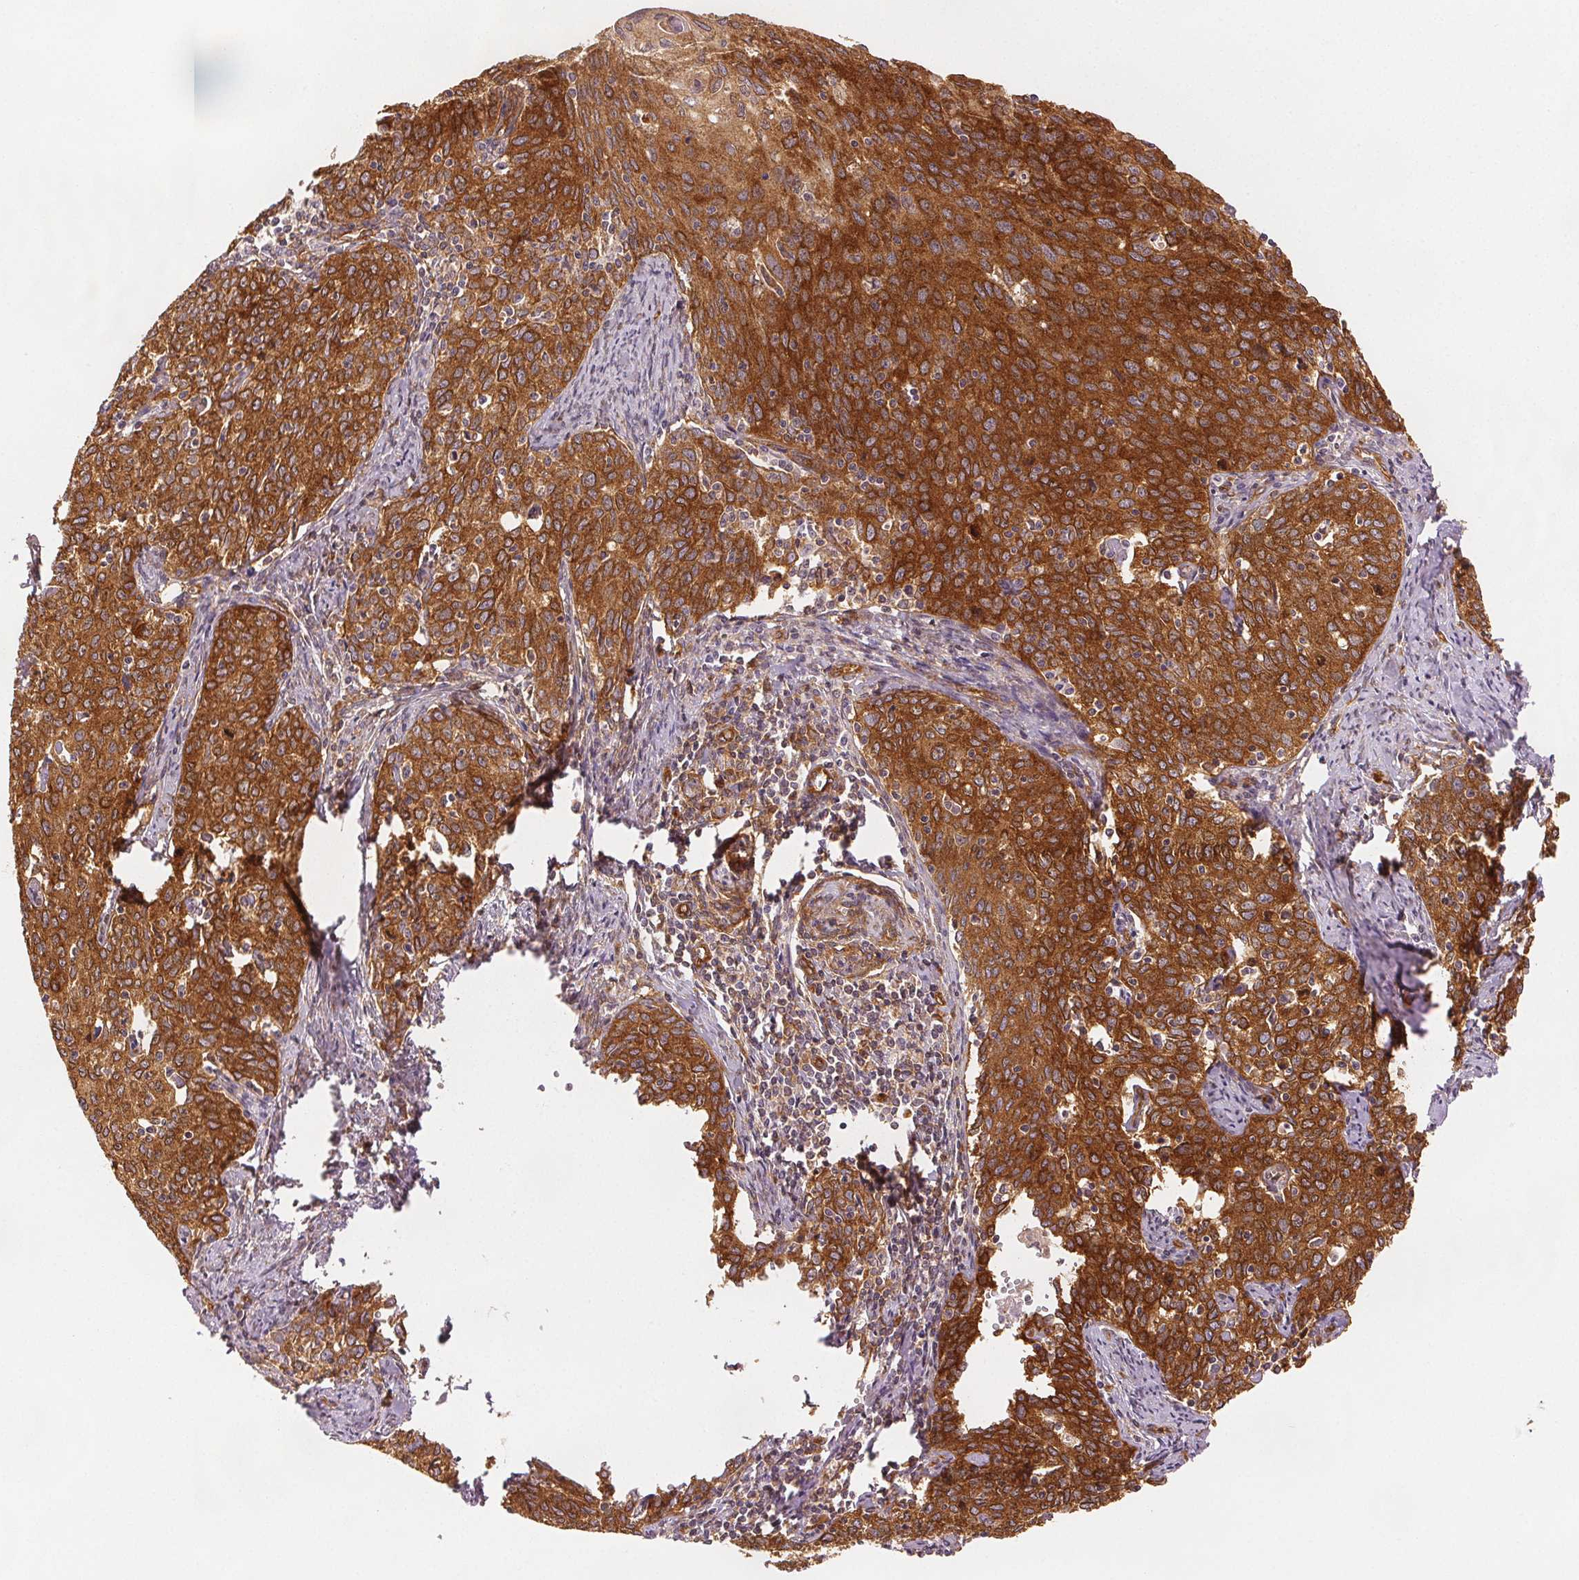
{"staining": {"intensity": "strong", "quantity": ">75%", "location": "cytoplasmic/membranous"}, "tissue": "cervical cancer", "cell_type": "Tumor cells", "image_type": "cancer", "snomed": [{"axis": "morphology", "description": "Squamous cell carcinoma, NOS"}, {"axis": "topography", "description": "Cervix"}], "caption": "This is an image of IHC staining of cervical cancer, which shows strong expression in the cytoplasmic/membranous of tumor cells.", "gene": "DIAPH2", "patient": {"sex": "female", "age": 62}}